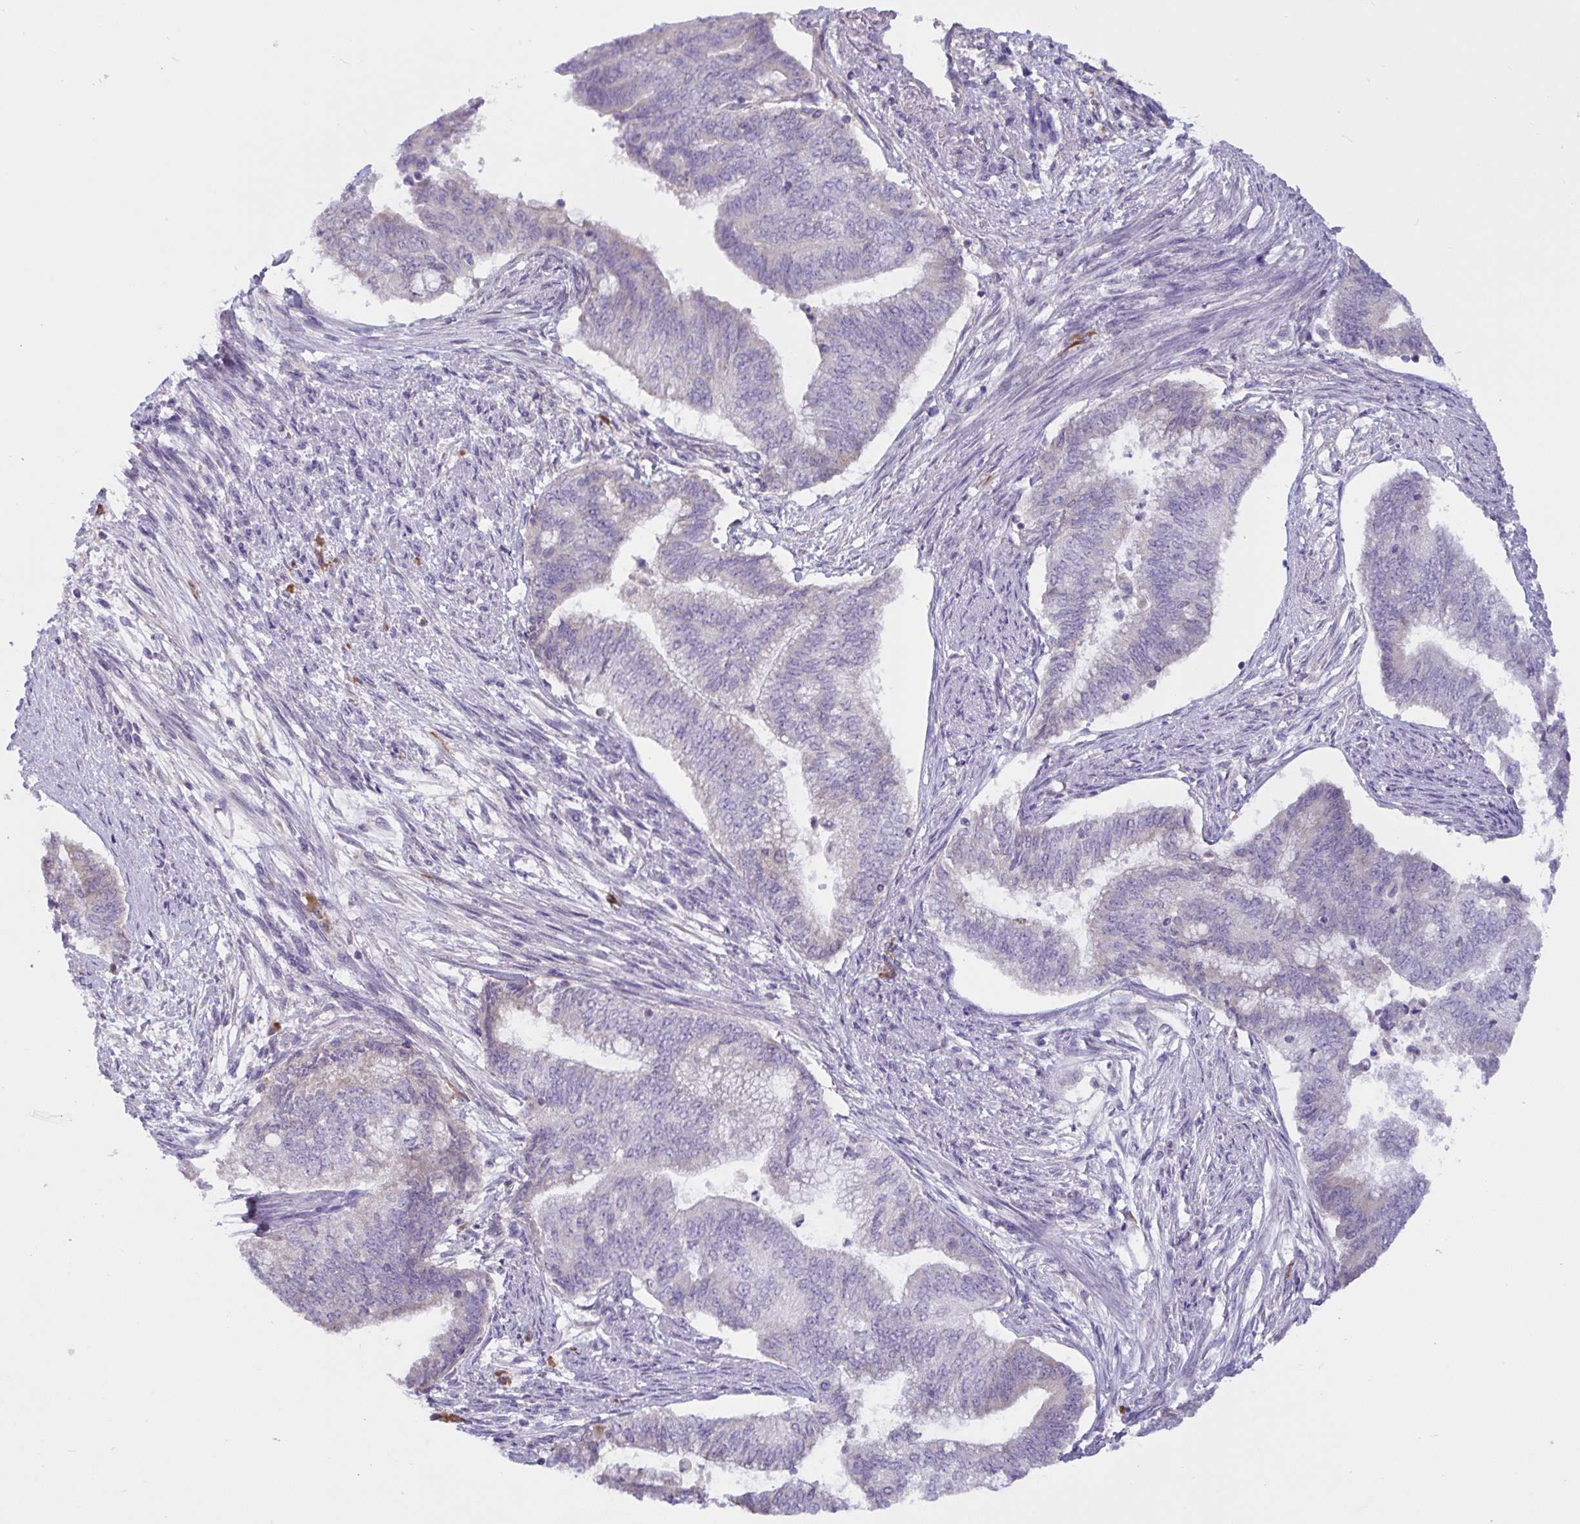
{"staining": {"intensity": "negative", "quantity": "none", "location": "none"}, "tissue": "endometrial cancer", "cell_type": "Tumor cells", "image_type": "cancer", "snomed": [{"axis": "morphology", "description": "Adenocarcinoma, NOS"}, {"axis": "topography", "description": "Endometrium"}], "caption": "The photomicrograph reveals no staining of tumor cells in endometrial cancer.", "gene": "TMEM41A", "patient": {"sex": "female", "age": 65}}